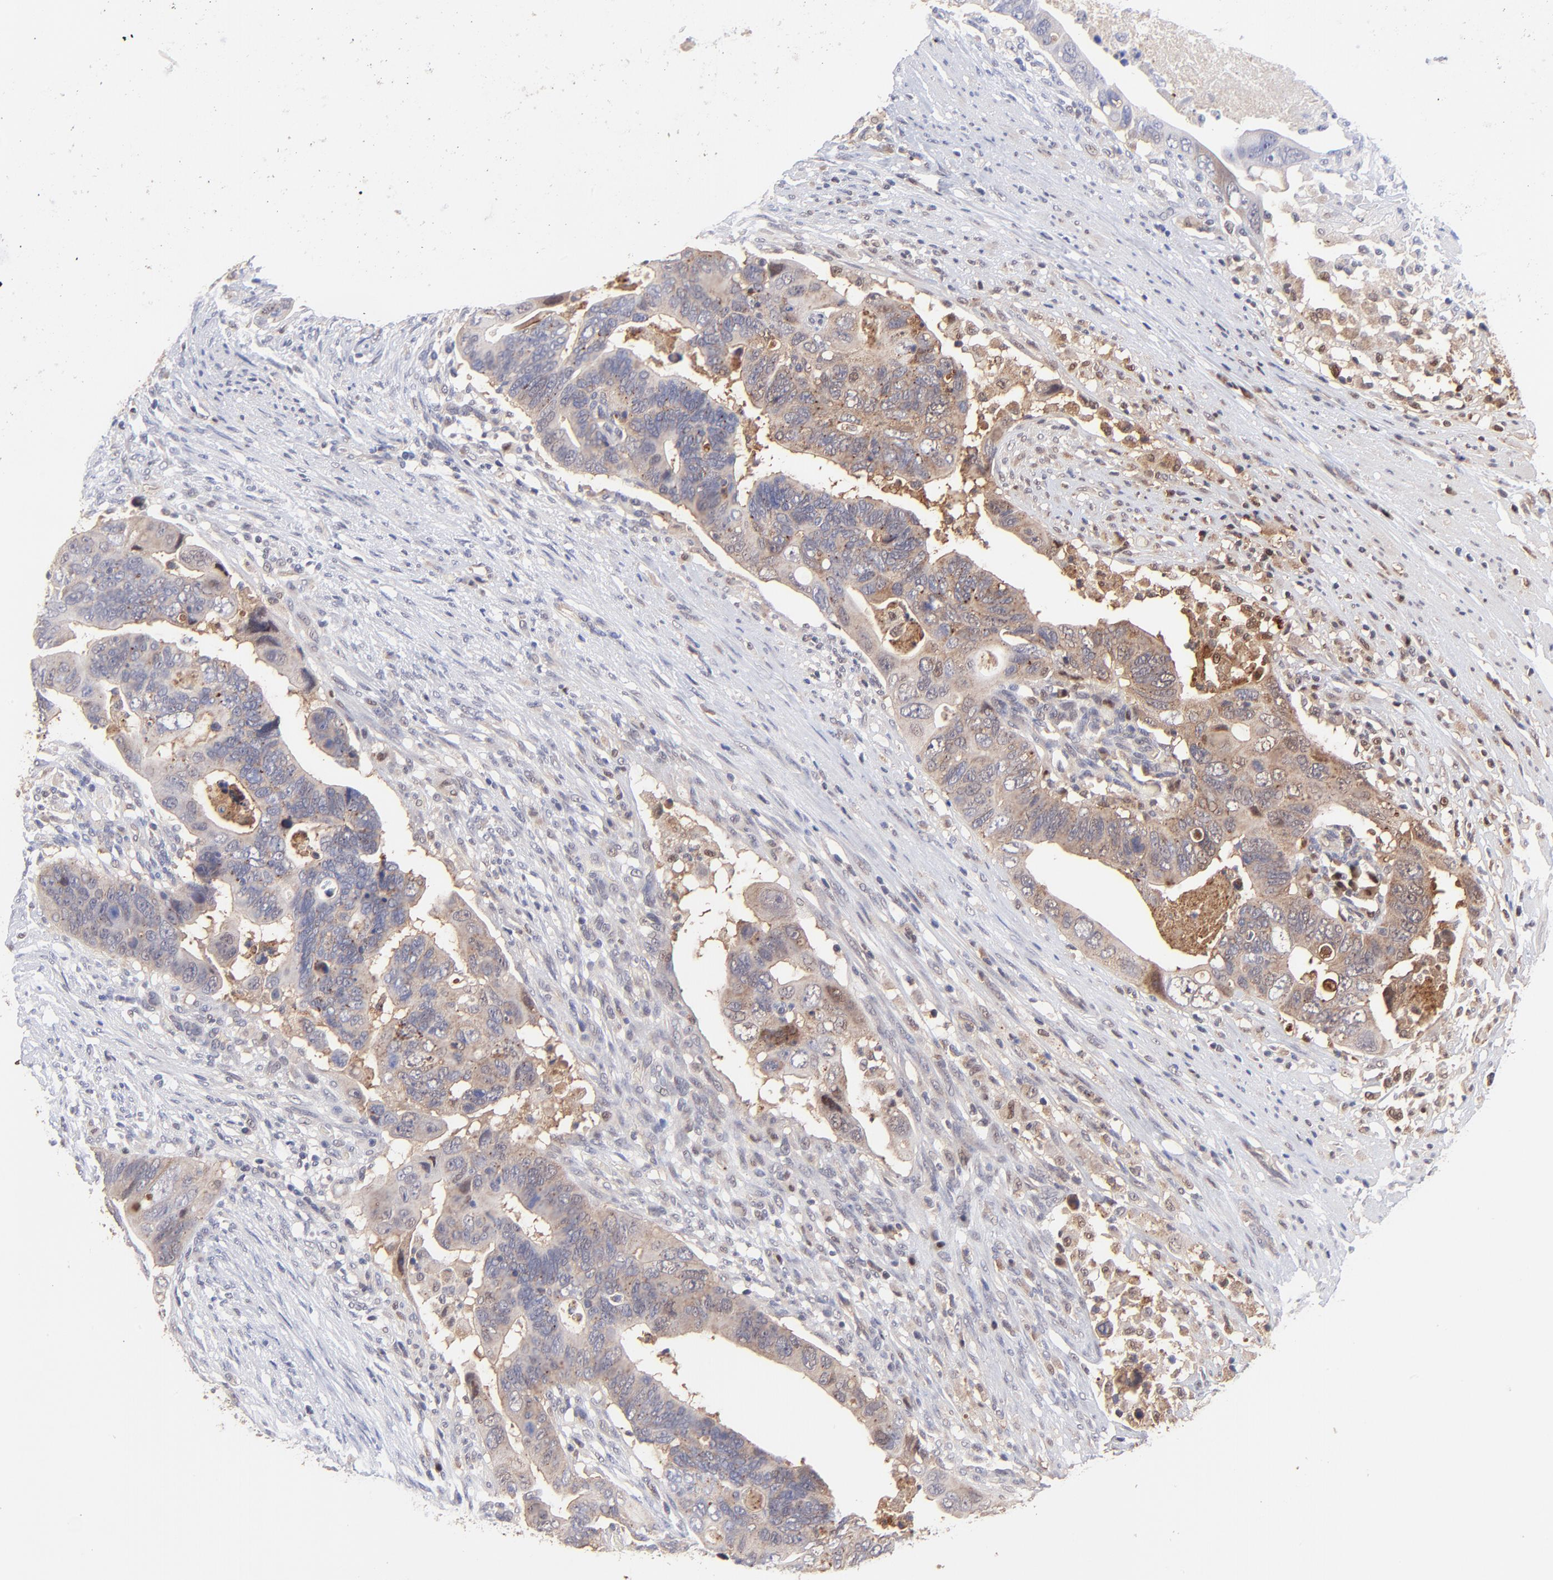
{"staining": {"intensity": "moderate", "quantity": ">75%", "location": "cytoplasmic/membranous"}, "tissue": "colorectal cancer", "cell_type": "Tumor cells", "image_type": "cancer", "snomed": [{"axis": "morphology", "description": "Adenocarcinoma, NOS"}, {"axis": "topography", "description": "Rectum"}], "caption": "About >75% of tumor cells in adenocarcinoma (colorectal) exhibit moderate cytoplasmic/membranous protein expression as visualized by brown immunohistochemical staining.", "gene": "PSMA6", "patient": {"sex": "male", "age": 53}}